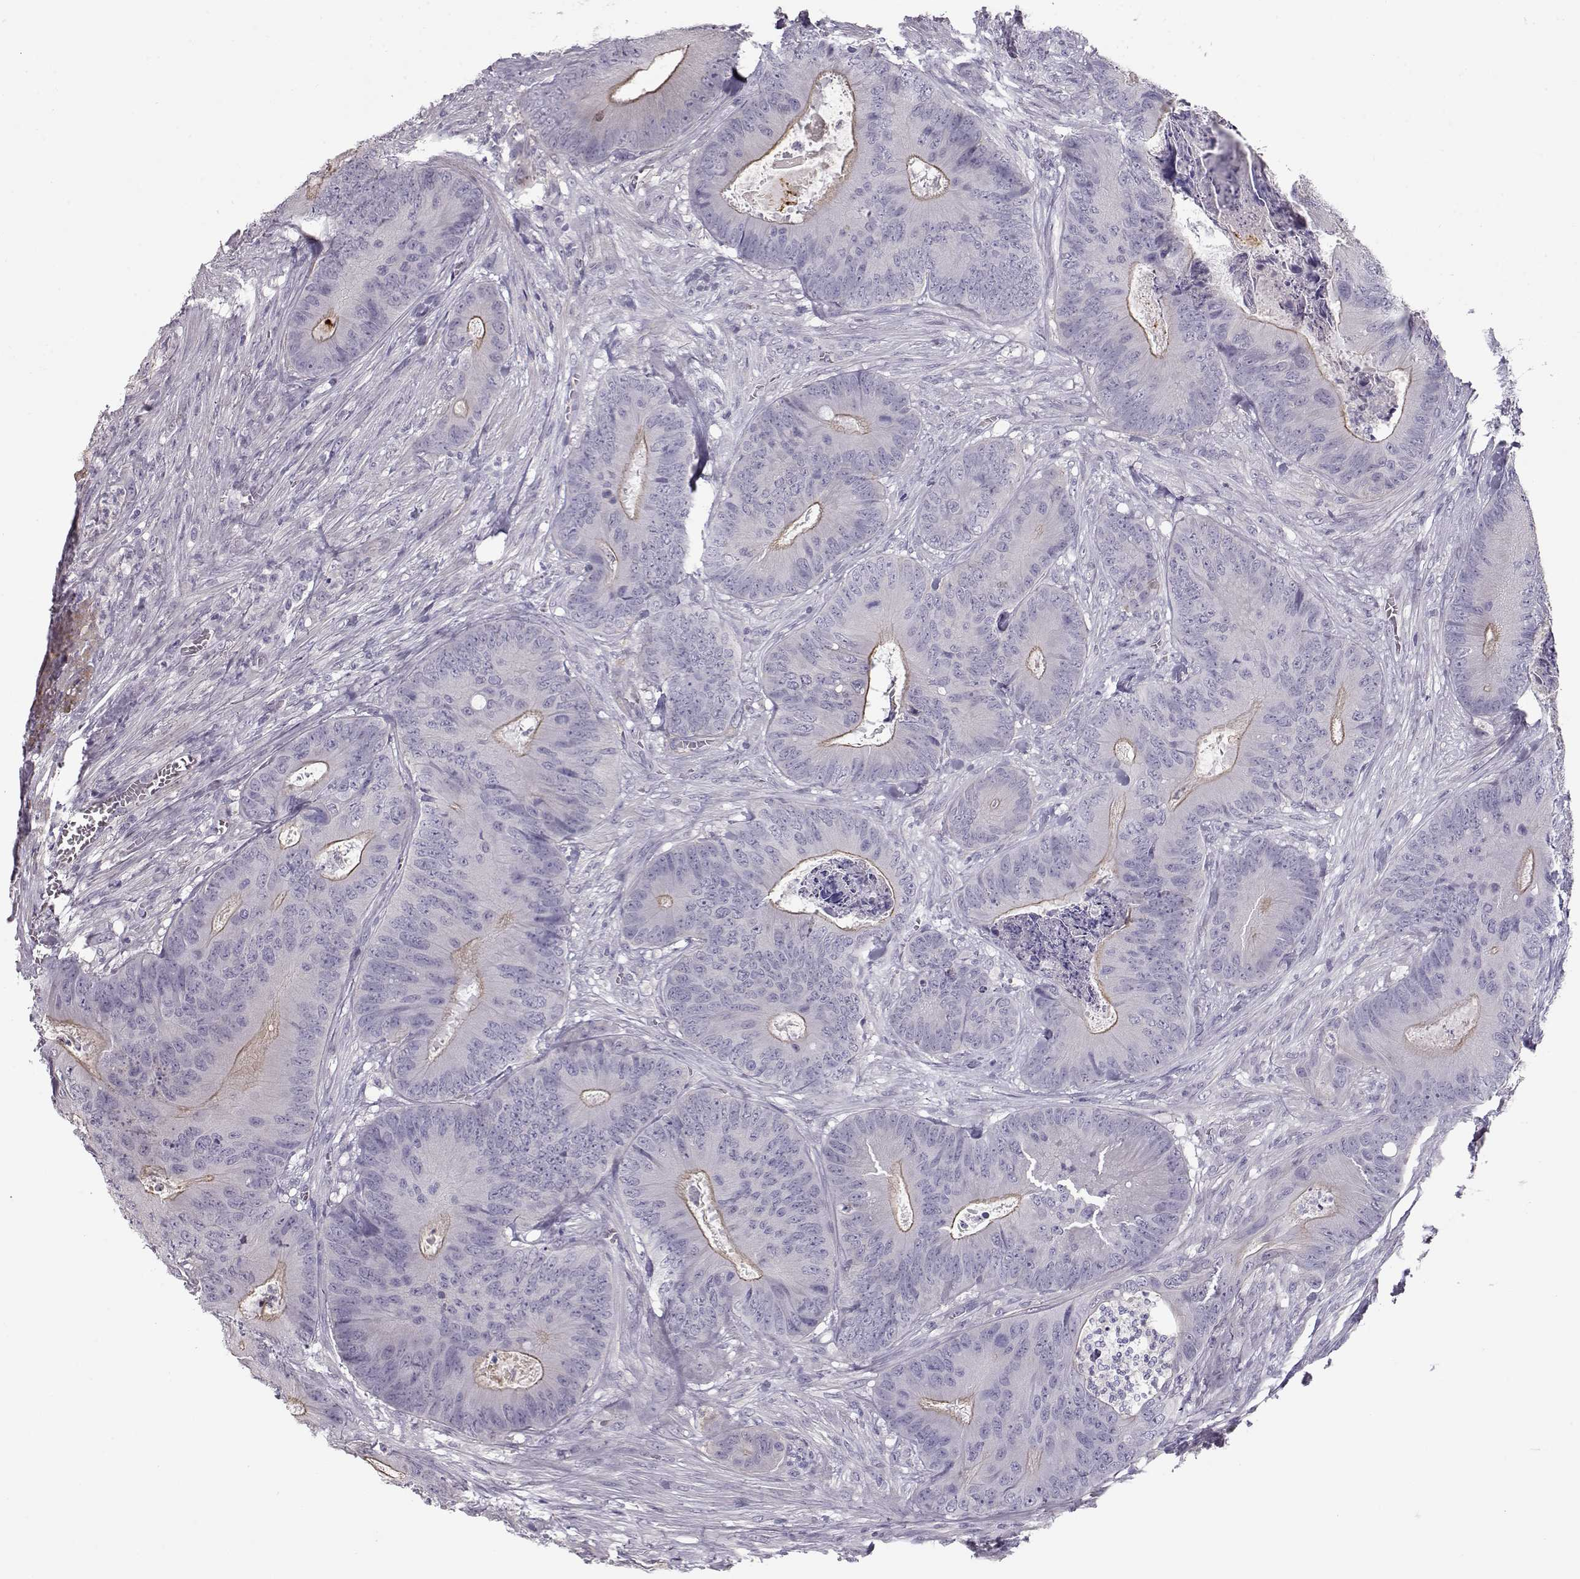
{"staining": {"intensity": "negative", "quantity": "none", "location": "none"}, "tissue": "colorectal cancer", "cell_type": "Tumor cells", "image_type": "cancer", "snomed": [{"axis": "morphology", "description": "Adenocarcinoma, NOS"}, {"axis": "topography", "description": "Colon"}], "caption": "Adenocarcinoma (colorectal) stained for a protein using IHC exhibits no expression tumor cells.", "gene": "SLITRK3", "patient": {"sex": "male", "age": 84}}